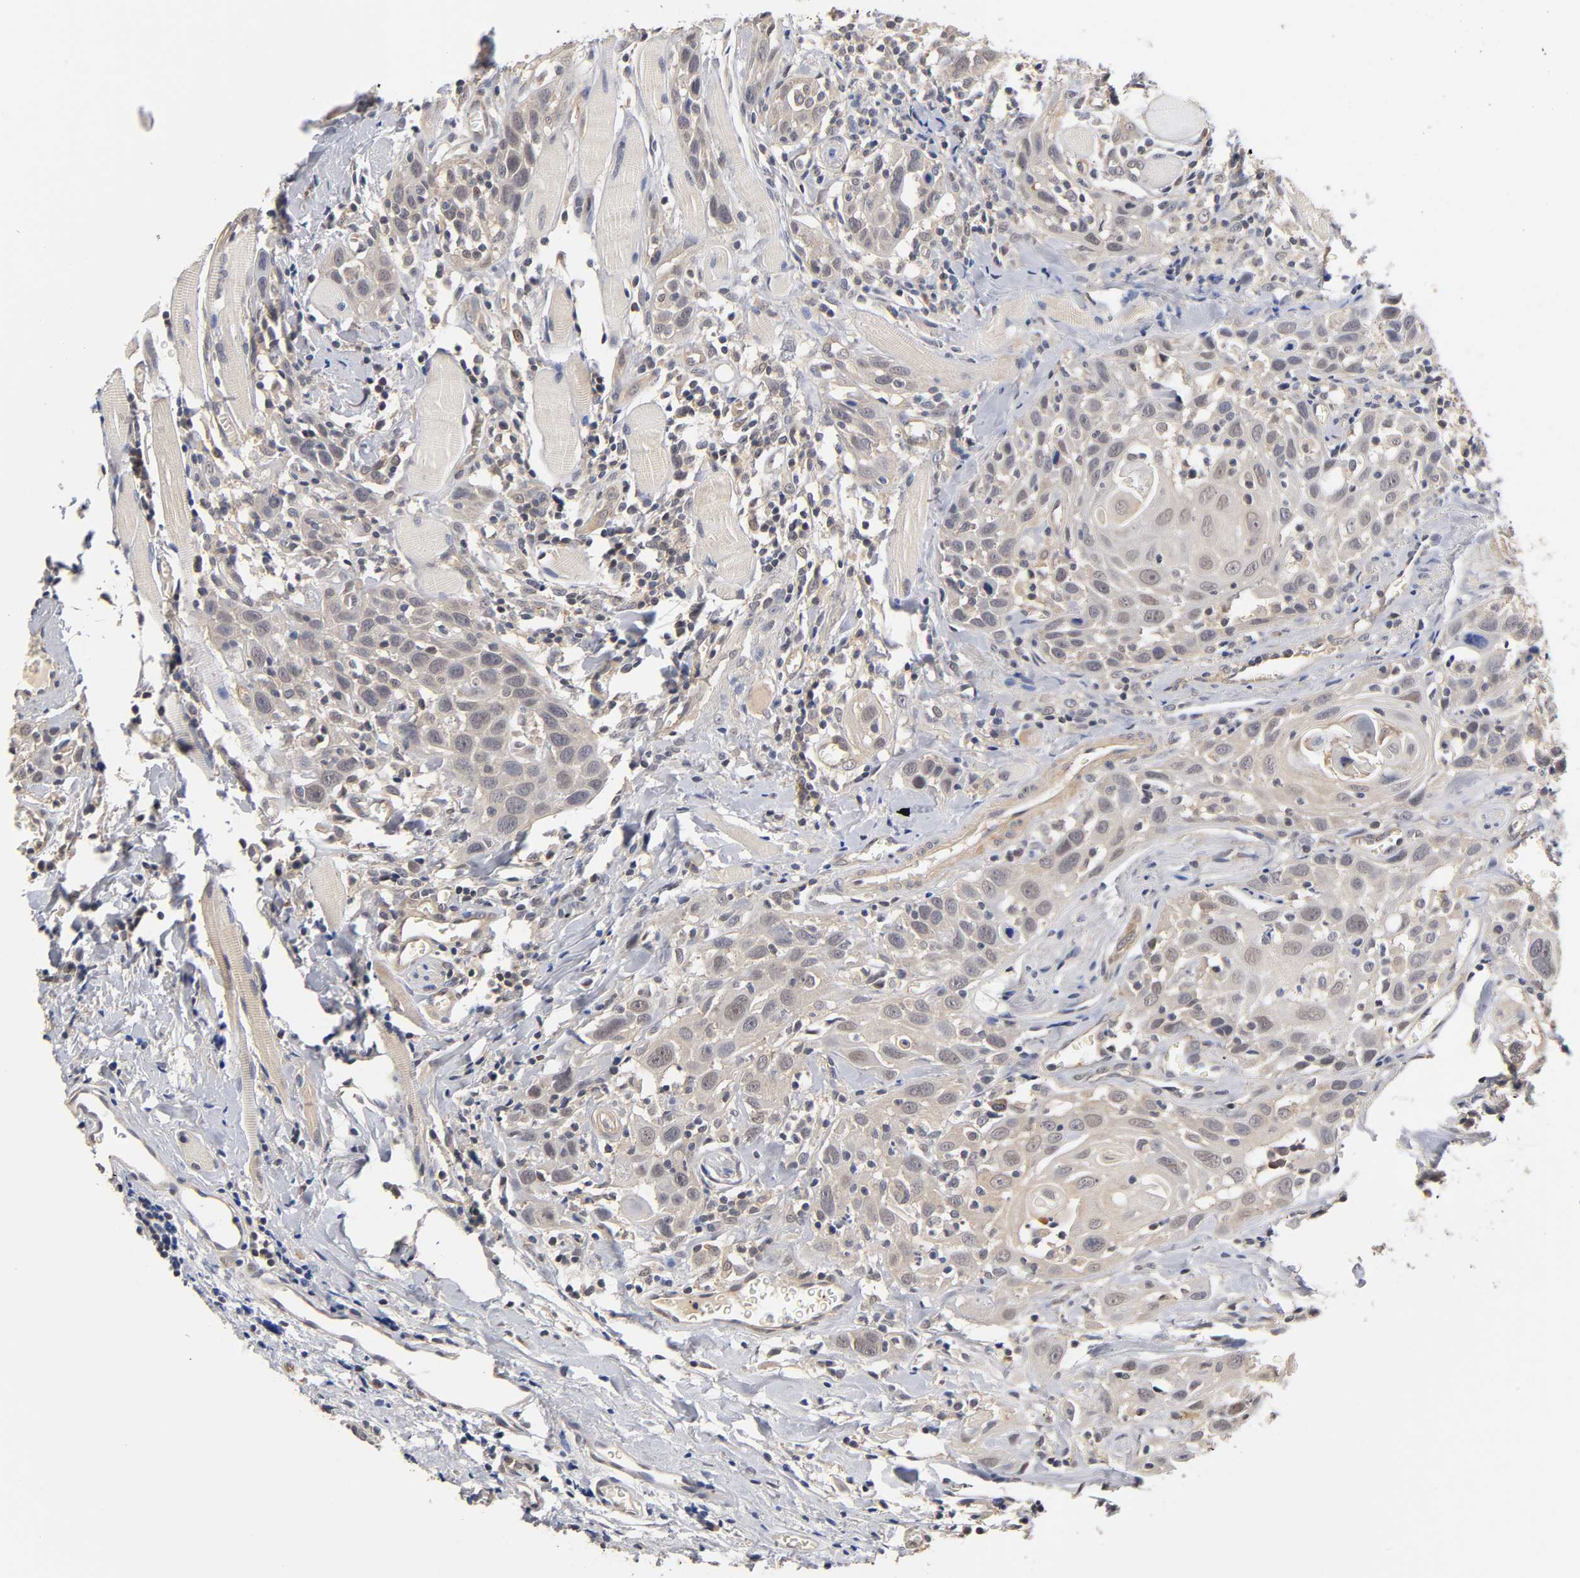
{"staining": {"intensity": "weak", "quantity": ">75%", "location": "cytoplasmic/membranous"}, "tissue": "head and neck cancer", "cell_type": "Tumor cells", "image_type": "cancer", "snomed": [{"axis": "morphology", "description": "Squamous cell carcinoma, NOS"}, {"axis": "topography", "description": "Oral tissue"}, {"axis": "topography", "description": "Head-Neck"}], "caption": "Tumor cells show low levels of weak cytoplasmic/membranous staining in about >75% of cells in human head and neck squamous cell carcinoma.", "gene": "PDE5A", "patient": {"sex": "female", "age": 50}}